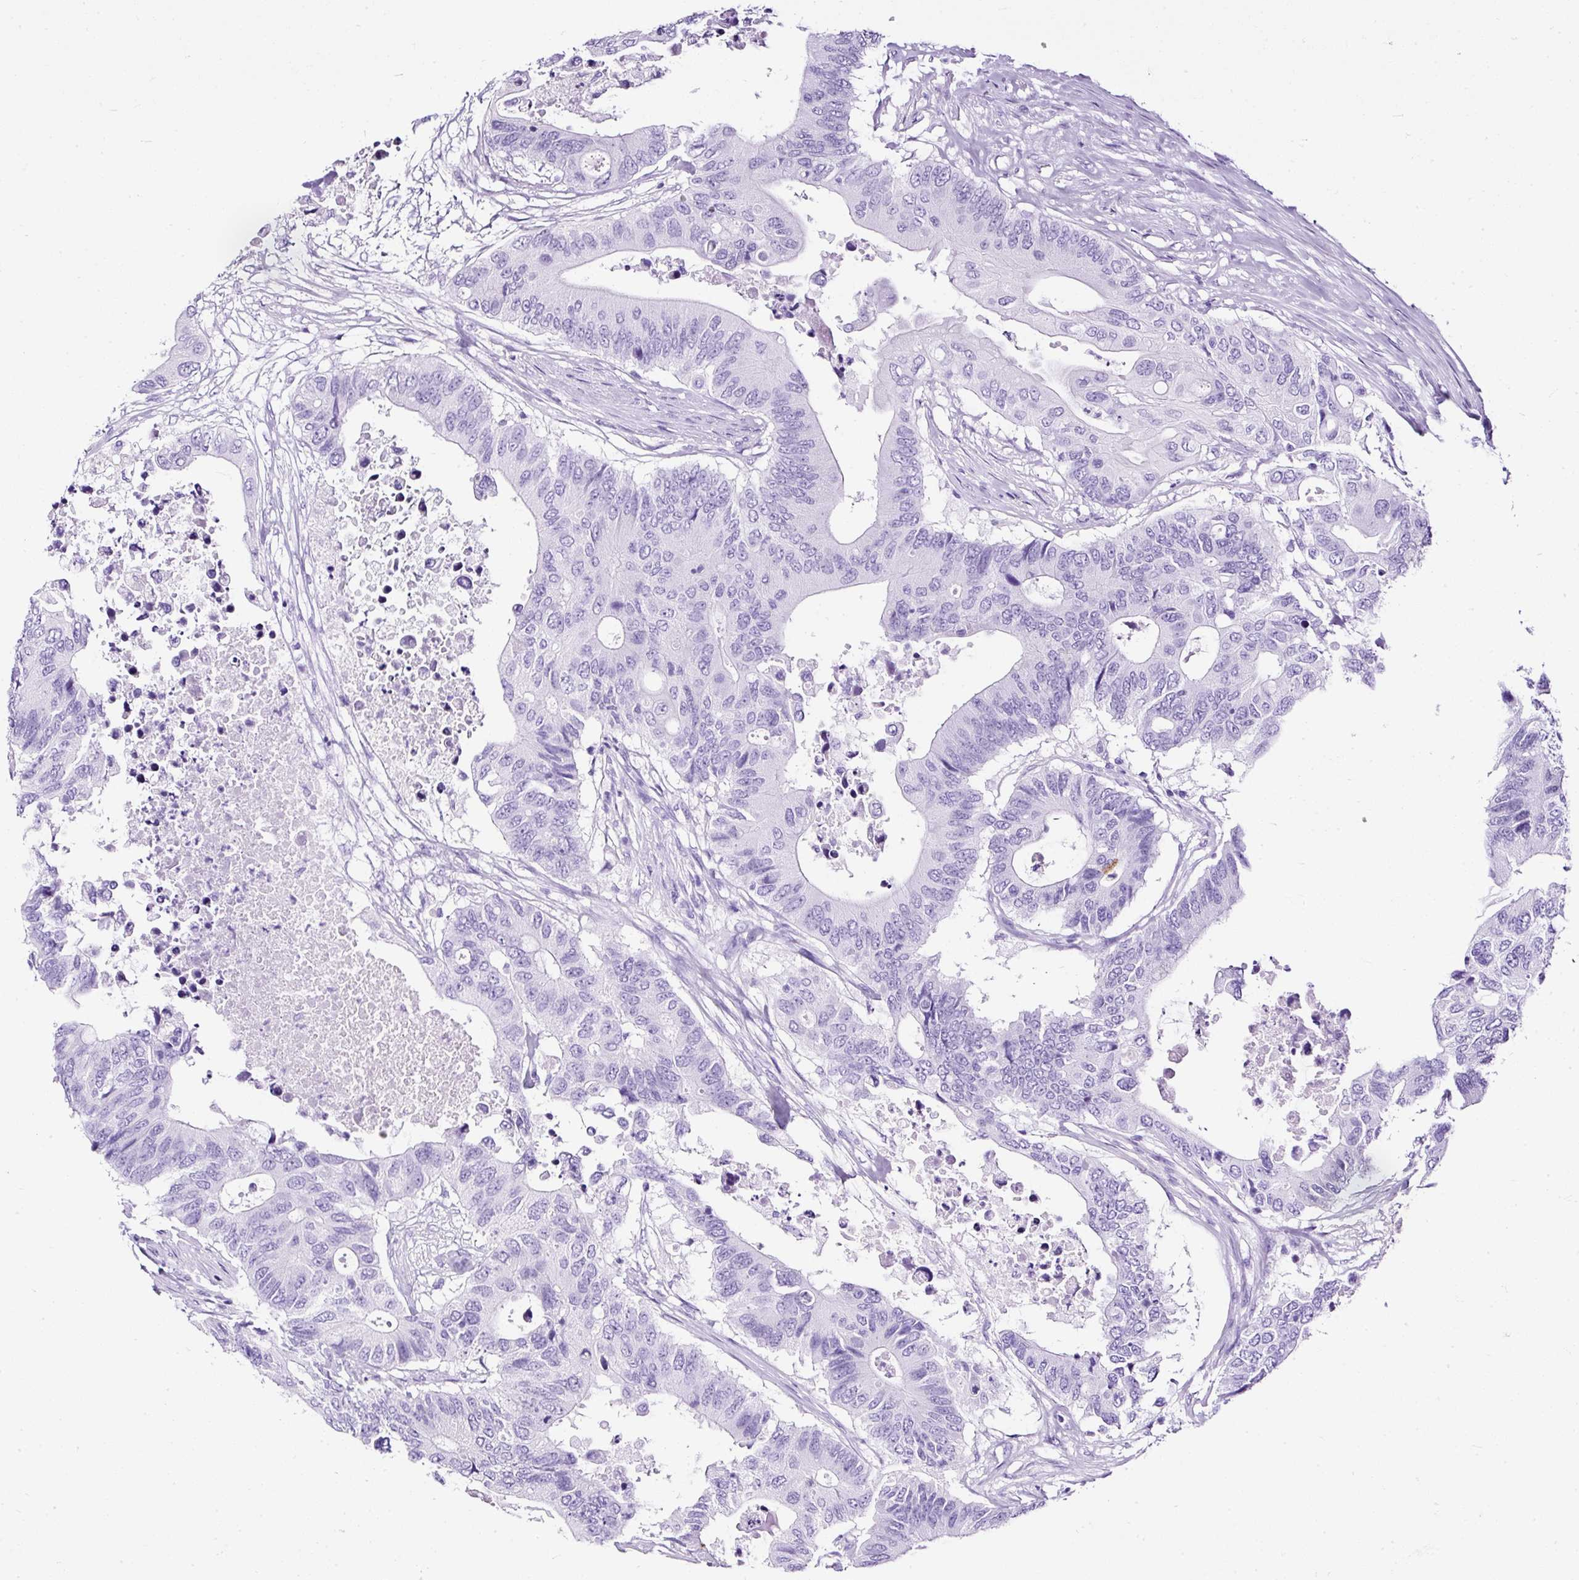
{"staining": {"intensity": "negative", "quantity": "none", "location": "none"}, "tissue": "colorectal cancer", "cell_type": "Tumor cells", "image_type": "cancer", "snomed": [{"axis": "morphology", "description": "Adenocarcinoma, NOS"}, {"axis": "topography", "description": "Colon"}], "caption": "Image shows no protein expression in tumor cells of colorectal adenocarcinoma tissue. (Stains: DAB immunohistochemistry (IHC) with hematoxylin counter stain, Microscopy: brightfield microscopy at high magnification).", "gene": "NTS", "patient": {"sex": "male", "age": 71}}